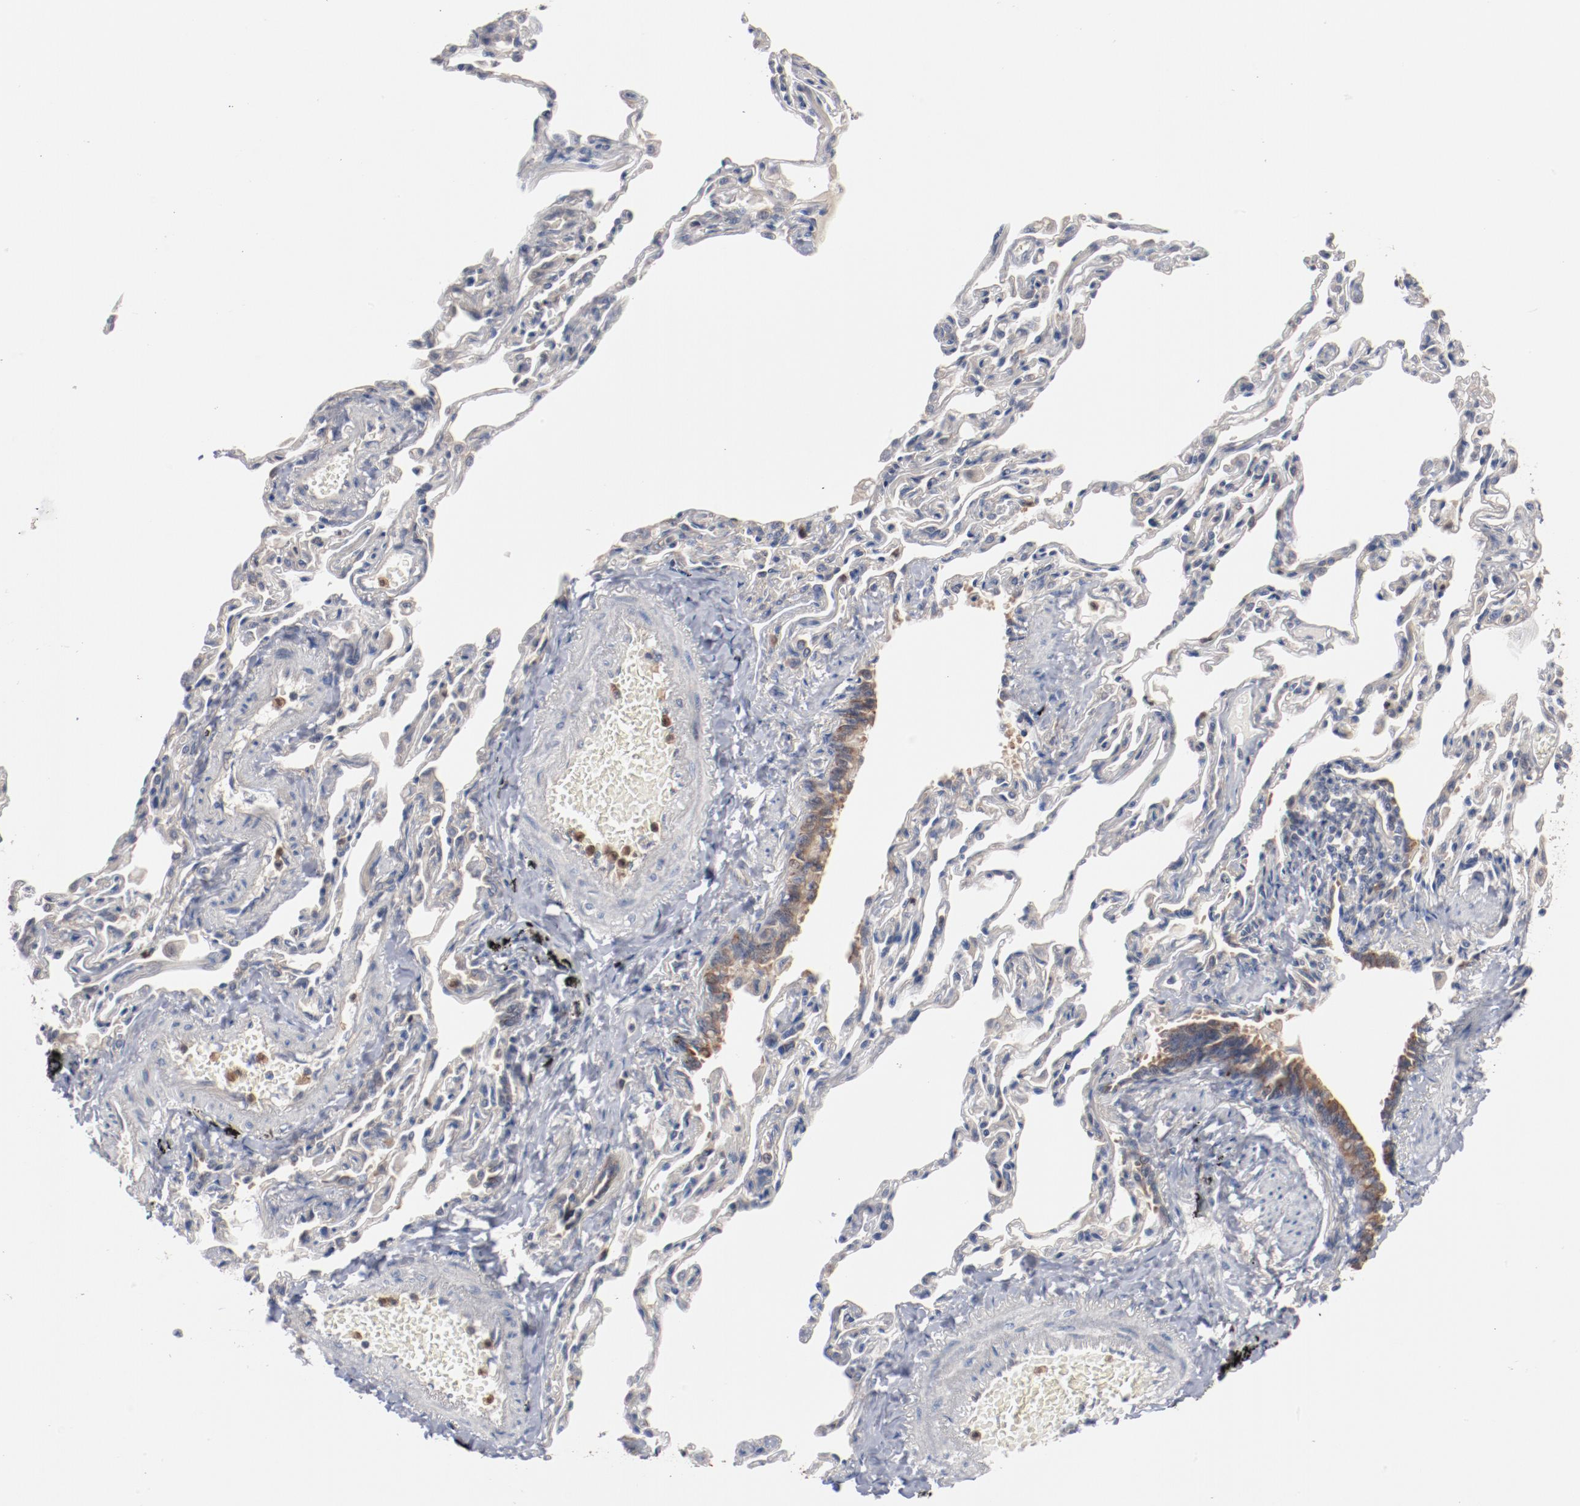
{"staining": {"intensity": "moderate", "quantity": ">75%", "location": "cytoplasmic/membranous"}, "tissue": "bronchus", "cell_type": "Respiratory epithelial cells", "image_type": "normal", "snomed": [{"axis": "morphology", "description": "Normal tissue, NOS"}, {"axis": "topography", "description": "Cartilage tissue"}, {"axis": "topography", "description": "Bronchus"}, {"axis": "topography", "description": "Lung"}], "caption": "An image showing moderate cytoplasmic/membranous expression in about >75% of respiratory epithelial cells in benign bronchus, as visualized by brown immunohistochemical staining.", "gene": "RNASE11", "patient": {"sex": "male", "age": 64}}